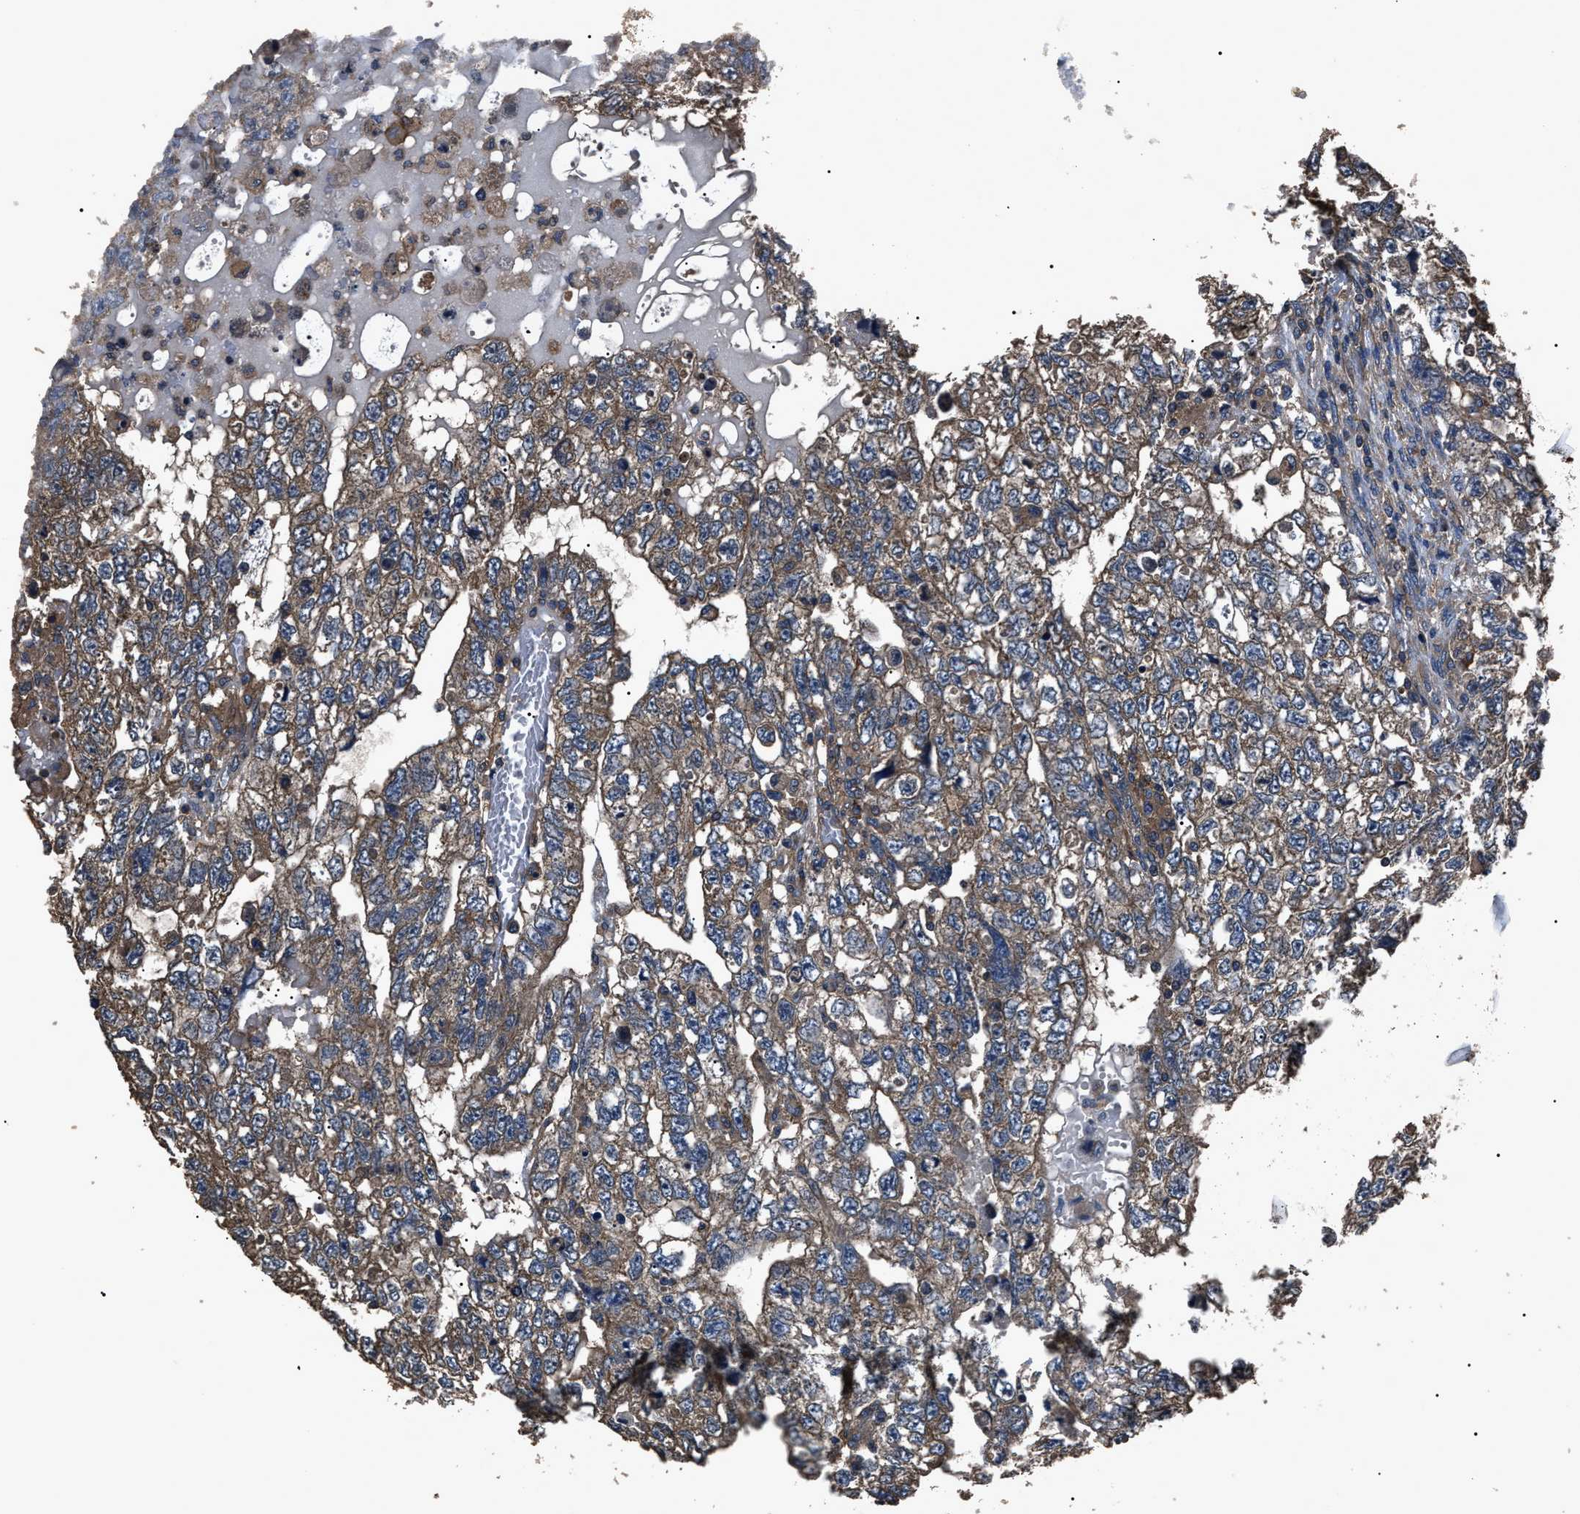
{"staining": {"intensity": "moderate", "quantity": ">75%", "location": "cytoplasmic/membranous"}, "tissue": "testis cancer", "cell_type": "Tumor cells", "image_type": "cancer", "snomed": [{"axis": "morphology", "description": "Carcinoma, Embryonal, NOS"}, {"axis": "topography", "description": "Testis"}], "caption": "Tumor cells show moderate cytoplasmic/membranous positivity in about >75% of cells in testis cancer (embryonal carcinoma). The staining is performed using DAB (3,3'-diaminobenzidine) brown chromogen to label protein expression. The nuclei are counter-stained blue using hematoxylin.", "gene": "RNF216", "patient": {"sex": "male", "age": 36}}